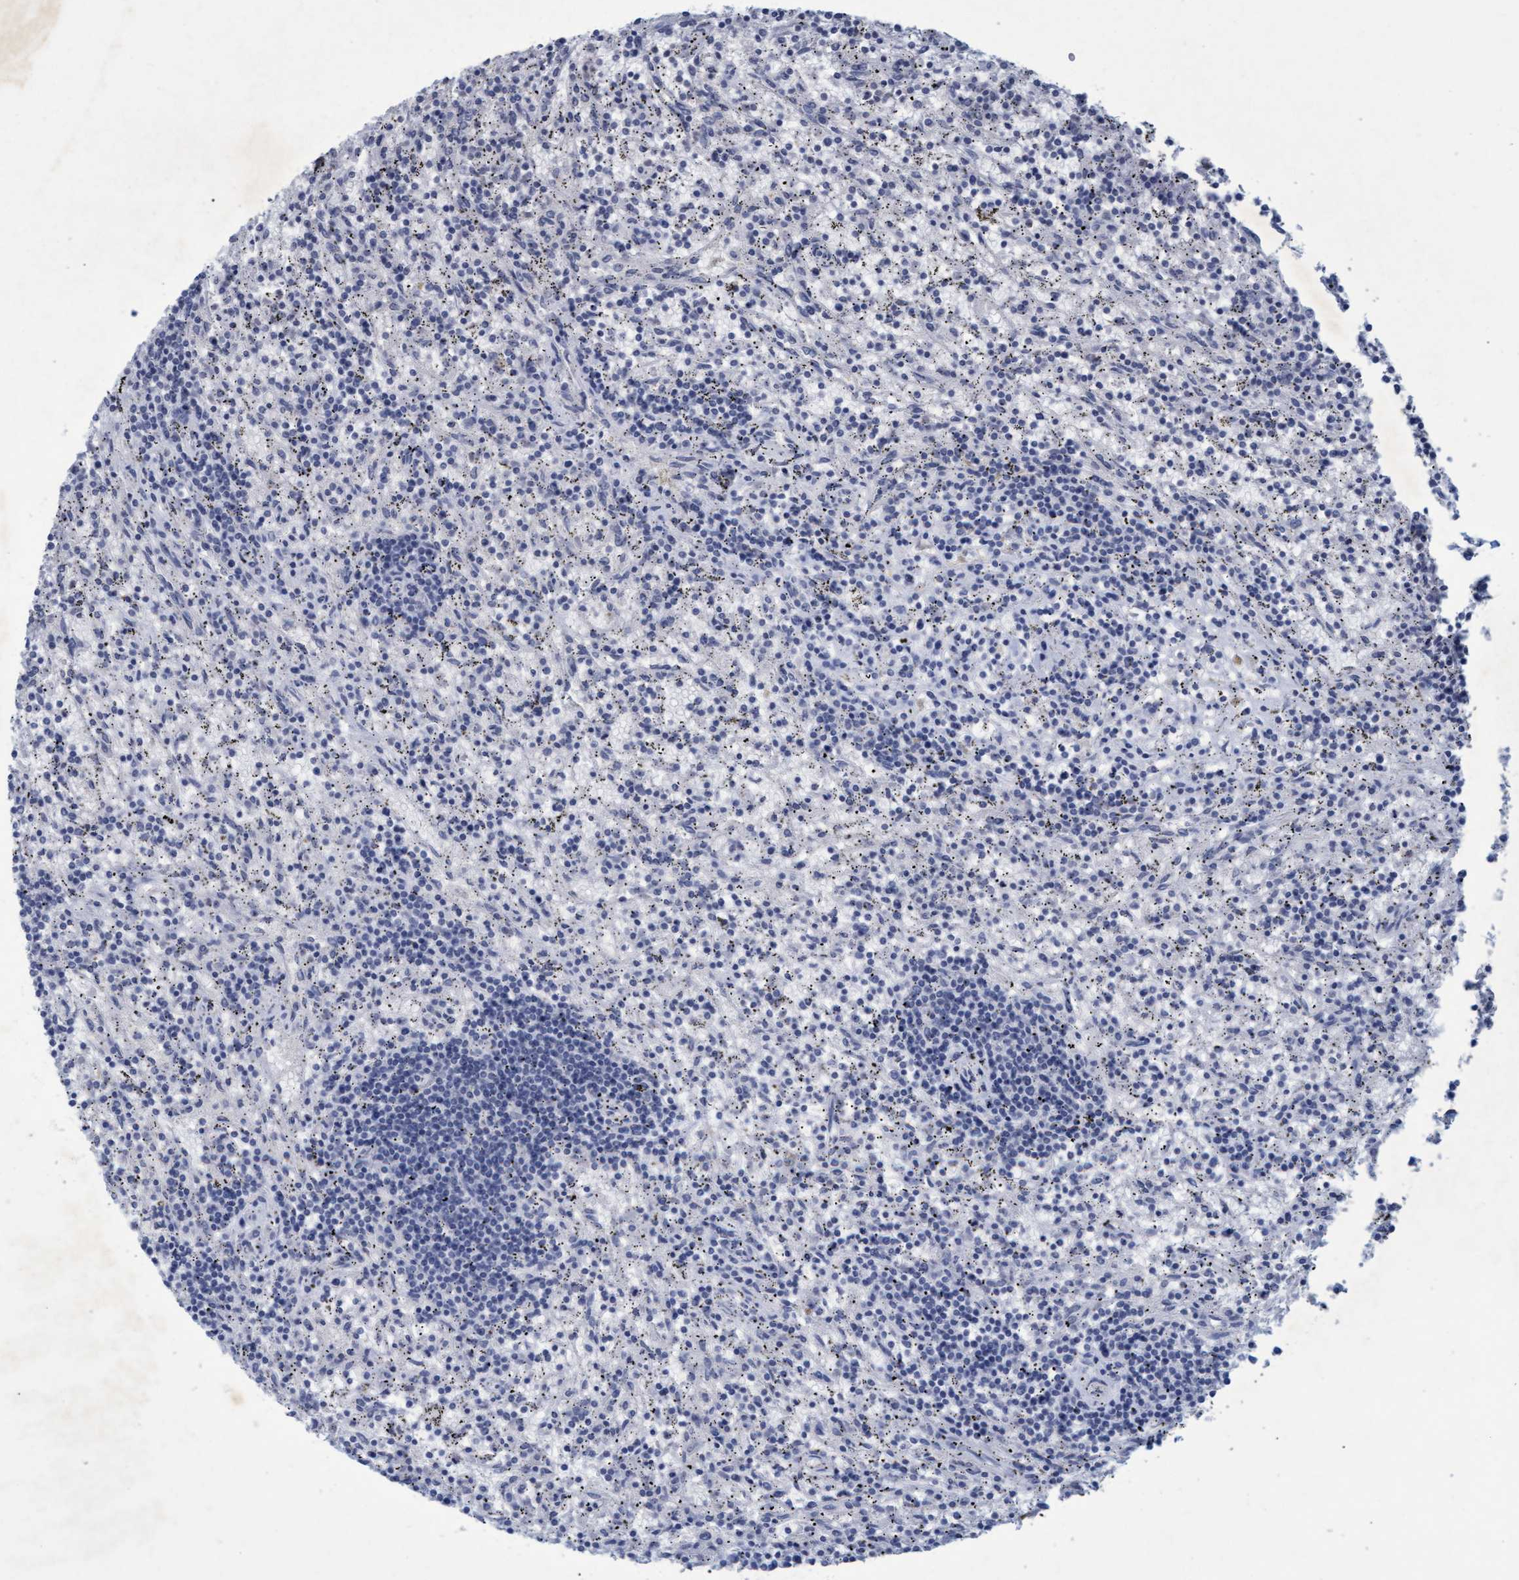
{"staining": {"intensity": "negative", "quantity": "none", "location": "none"}, "tissue": "lymphoma", "cell_type": "Tumor cells", "image_type": "cancer", "snomed": [{"axis": "morphology", "description": "Malignant lymphoma, non-Hodgkin's type, Low grade"}, {"axis": "topography", "description": "Spleen"}], "caption": "IHC of lymphoma reveals no positivity in tumor cells.", "gene": "GALC", "patient": {"sex": "male", "age": 76}}